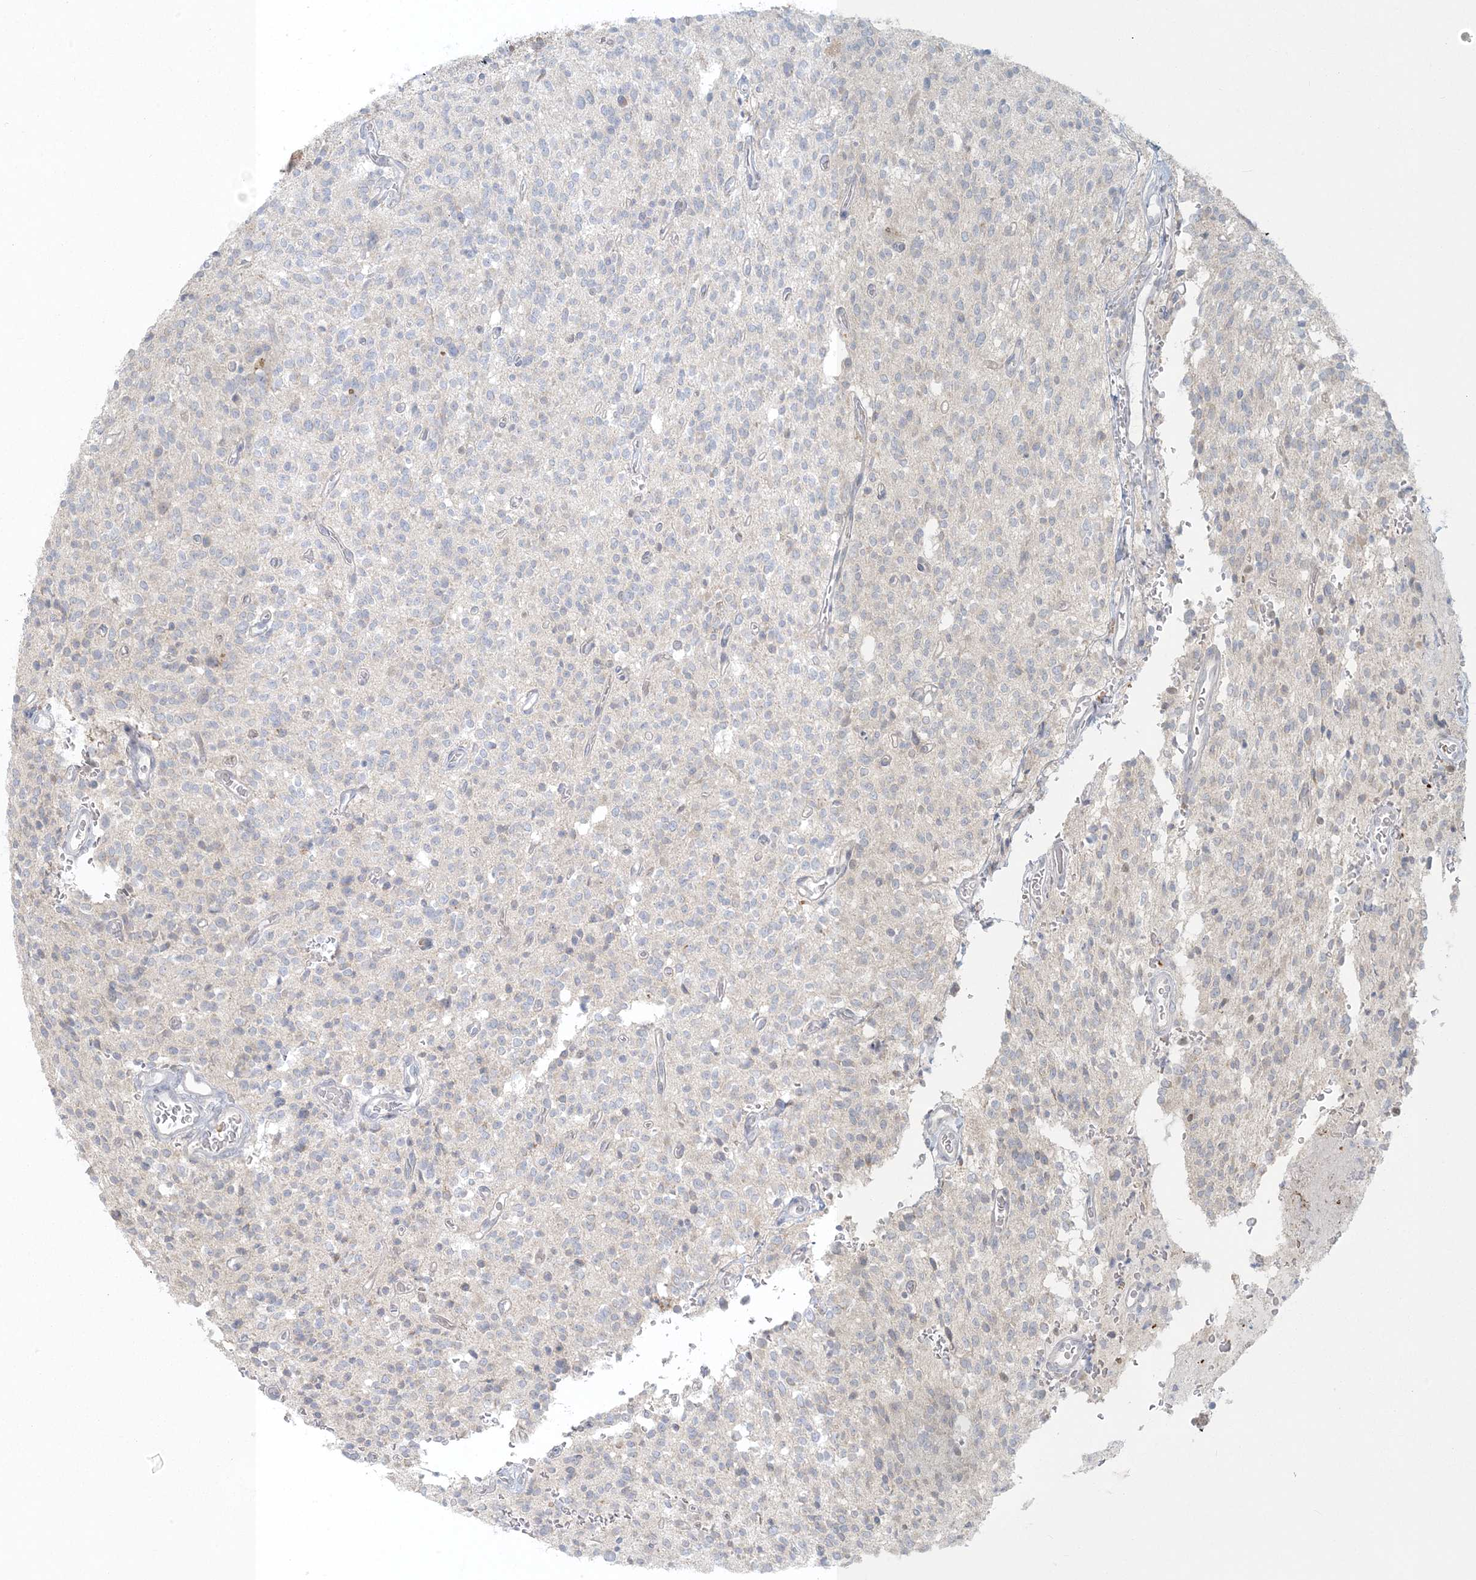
{"staining": {"intensity": "negative", "quantity": "none", "location": "none"}, "tissue": "glioma", "cell_type": "Tumor cells", "image_type": "cancer", "snomed": [{"axis": "morphology", "description": "Glioma, malignant, High grade"}, {"axis": "topography", "description": "Brain"}], "caption": "This is an immunohistochemistry (IHC) image of human glioma. There is no positivity in tumor cells.", "gene": "CTDNEP1", "patient": {"sex": "male", "age": 34}}